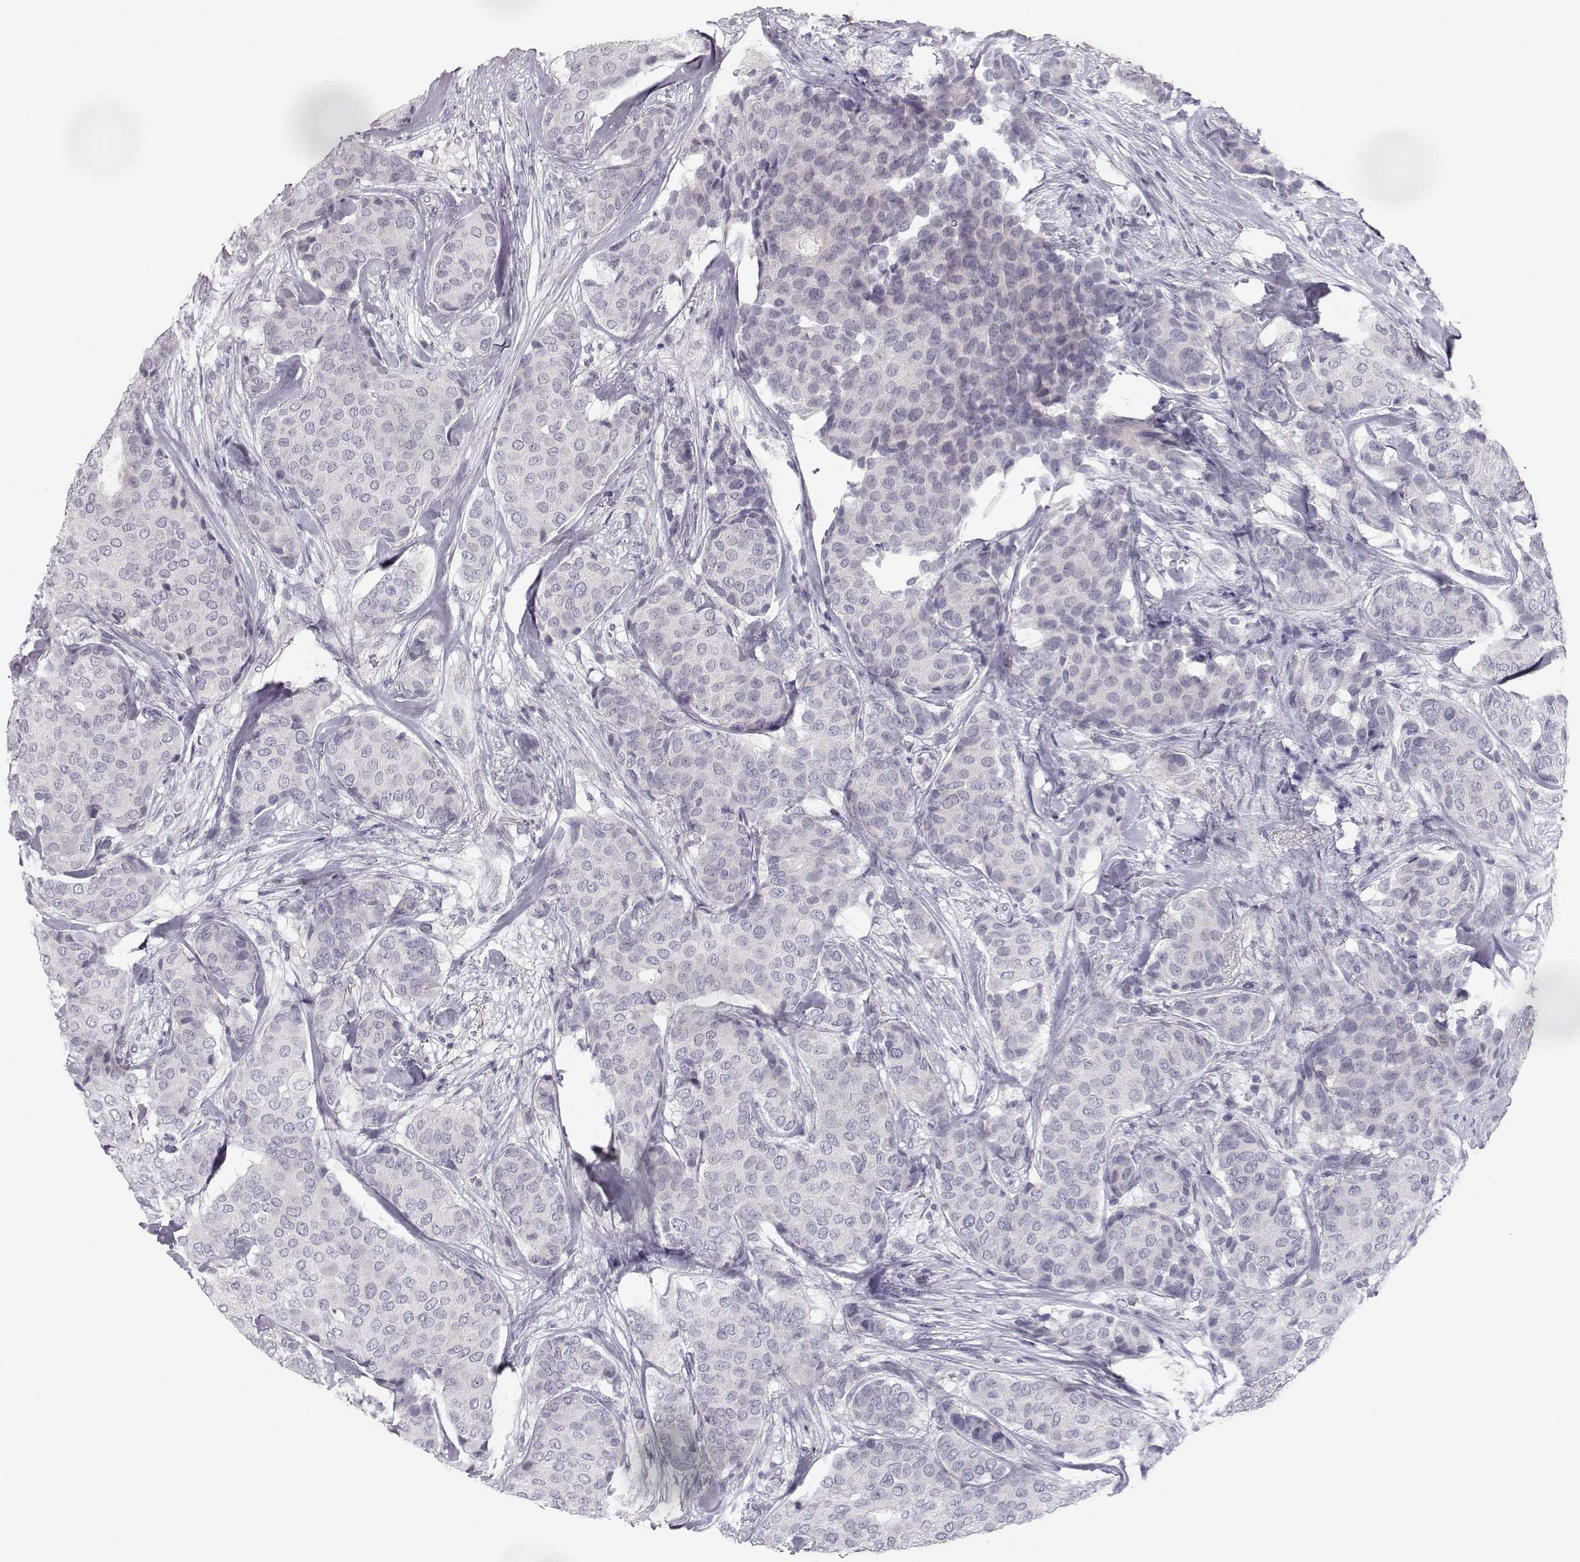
{"staining": {"intensity": "negative", "quantity": "none", "location": "none"}, "tissue": "breast cancer", "cell_type": "Tumor cells", "image_type": "cancer", "snomed": [{"axis": "morphology", "description": "Duct carcinoma"}, {"axis": "topography", "description": "Breast"}], "caption": "This is an immunohistochemistry (IHC) micrograph of breast cancer (invasive ductal carcinoma). There is no staining in tumor cells.", "gene": "MYCBPAP", "patient": {"sex": "female", "age": 75}}